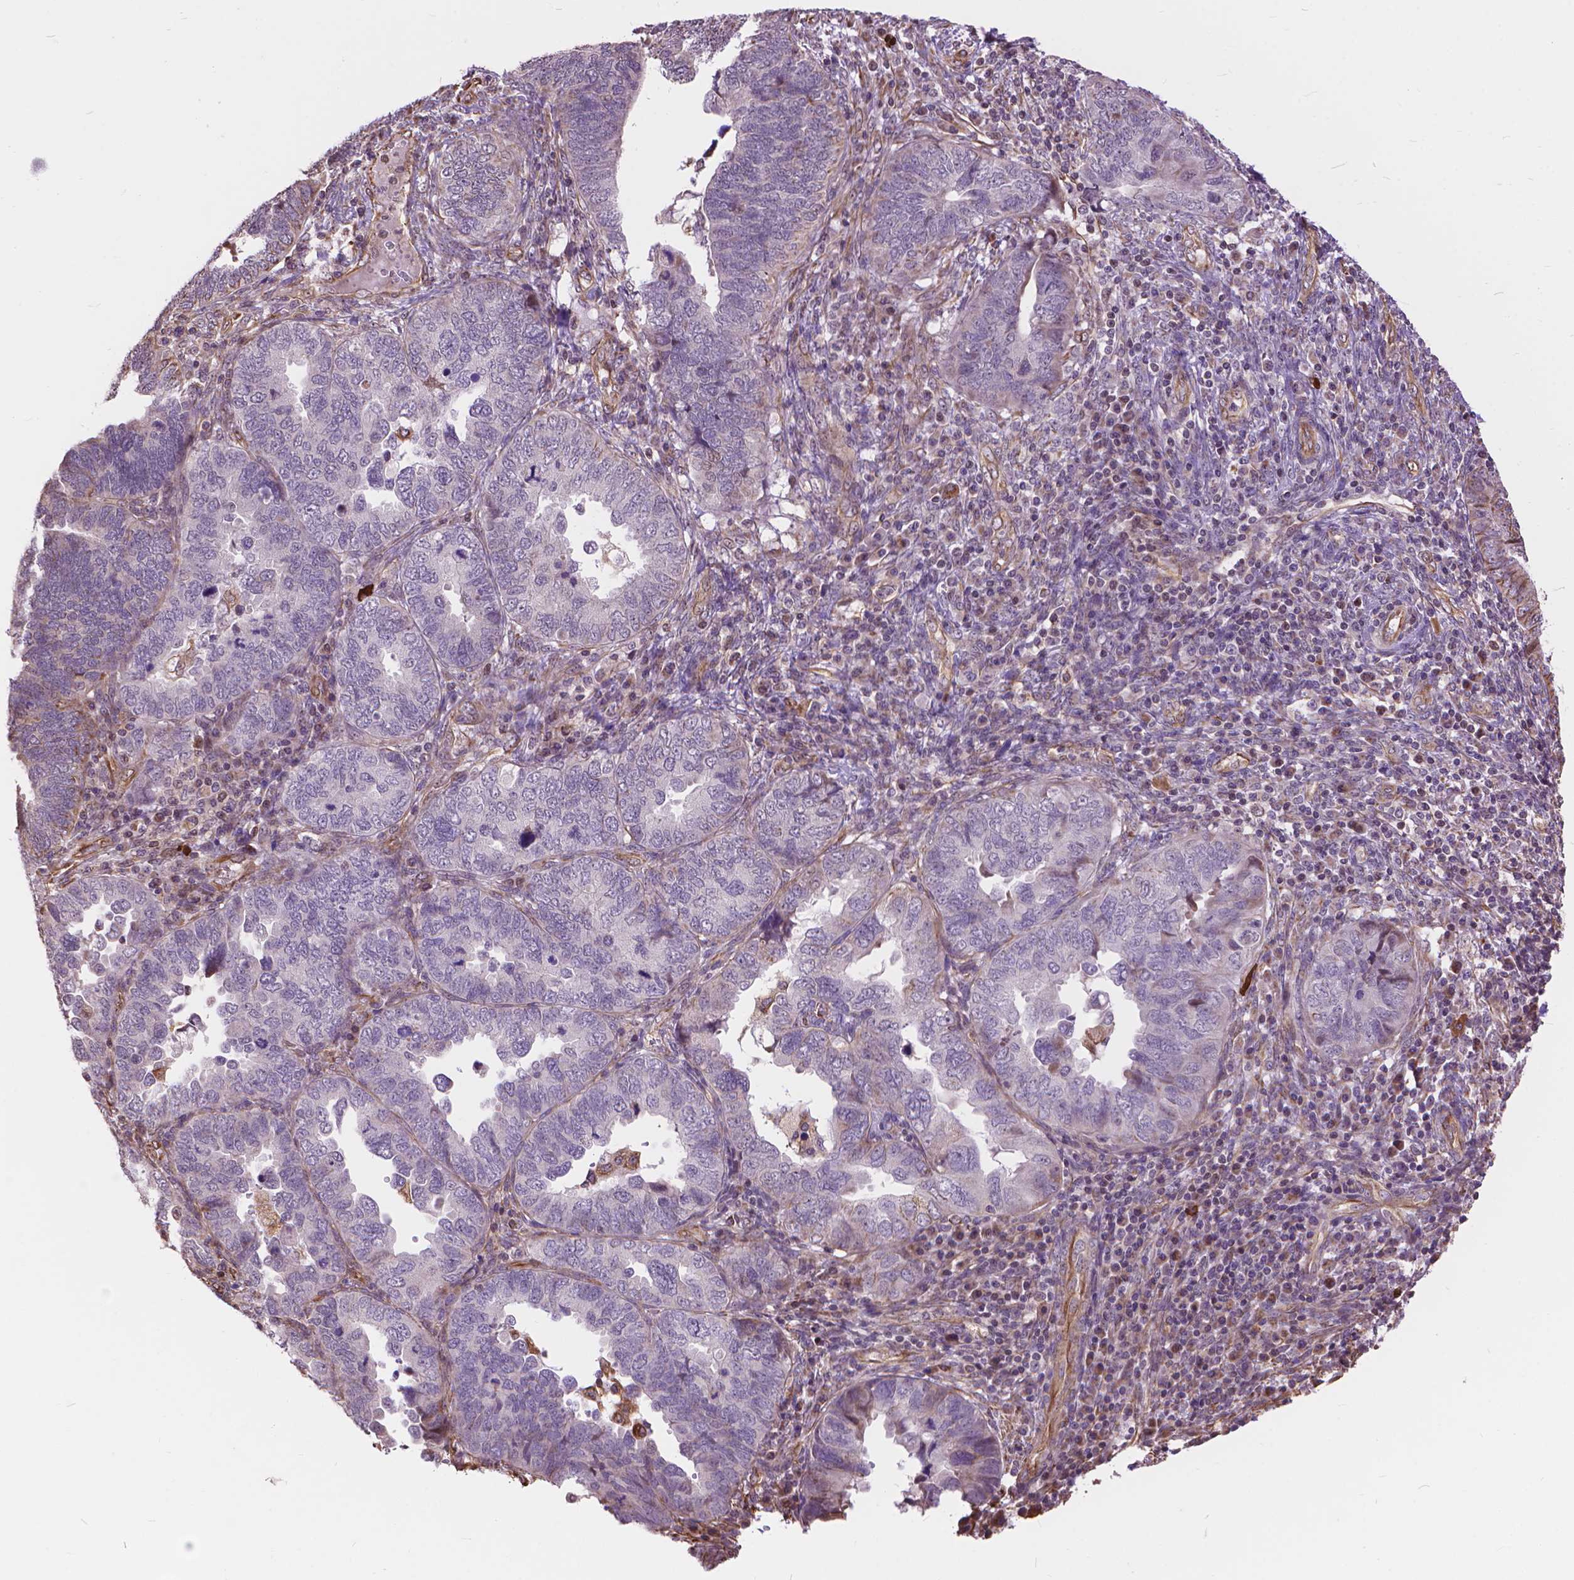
{"staining": {"intensity": "negative", "quantity": "none", "location": "none"}, "tissue": "endometrial cancer", "cell_type": "Tumor cells", "image_type": "cancer", "snomed": [{"axis": "morphology", "description": "Adenocarcinoma, NOS"}, {"axis": "topography", "description": "Endometrium"}], "caption": "A micrograph of endometrial cancer stained for a protein shows no brown staining in tumor cells.", "gene": "TMEM135", "patient": {"sex": "female", "age": 79}}